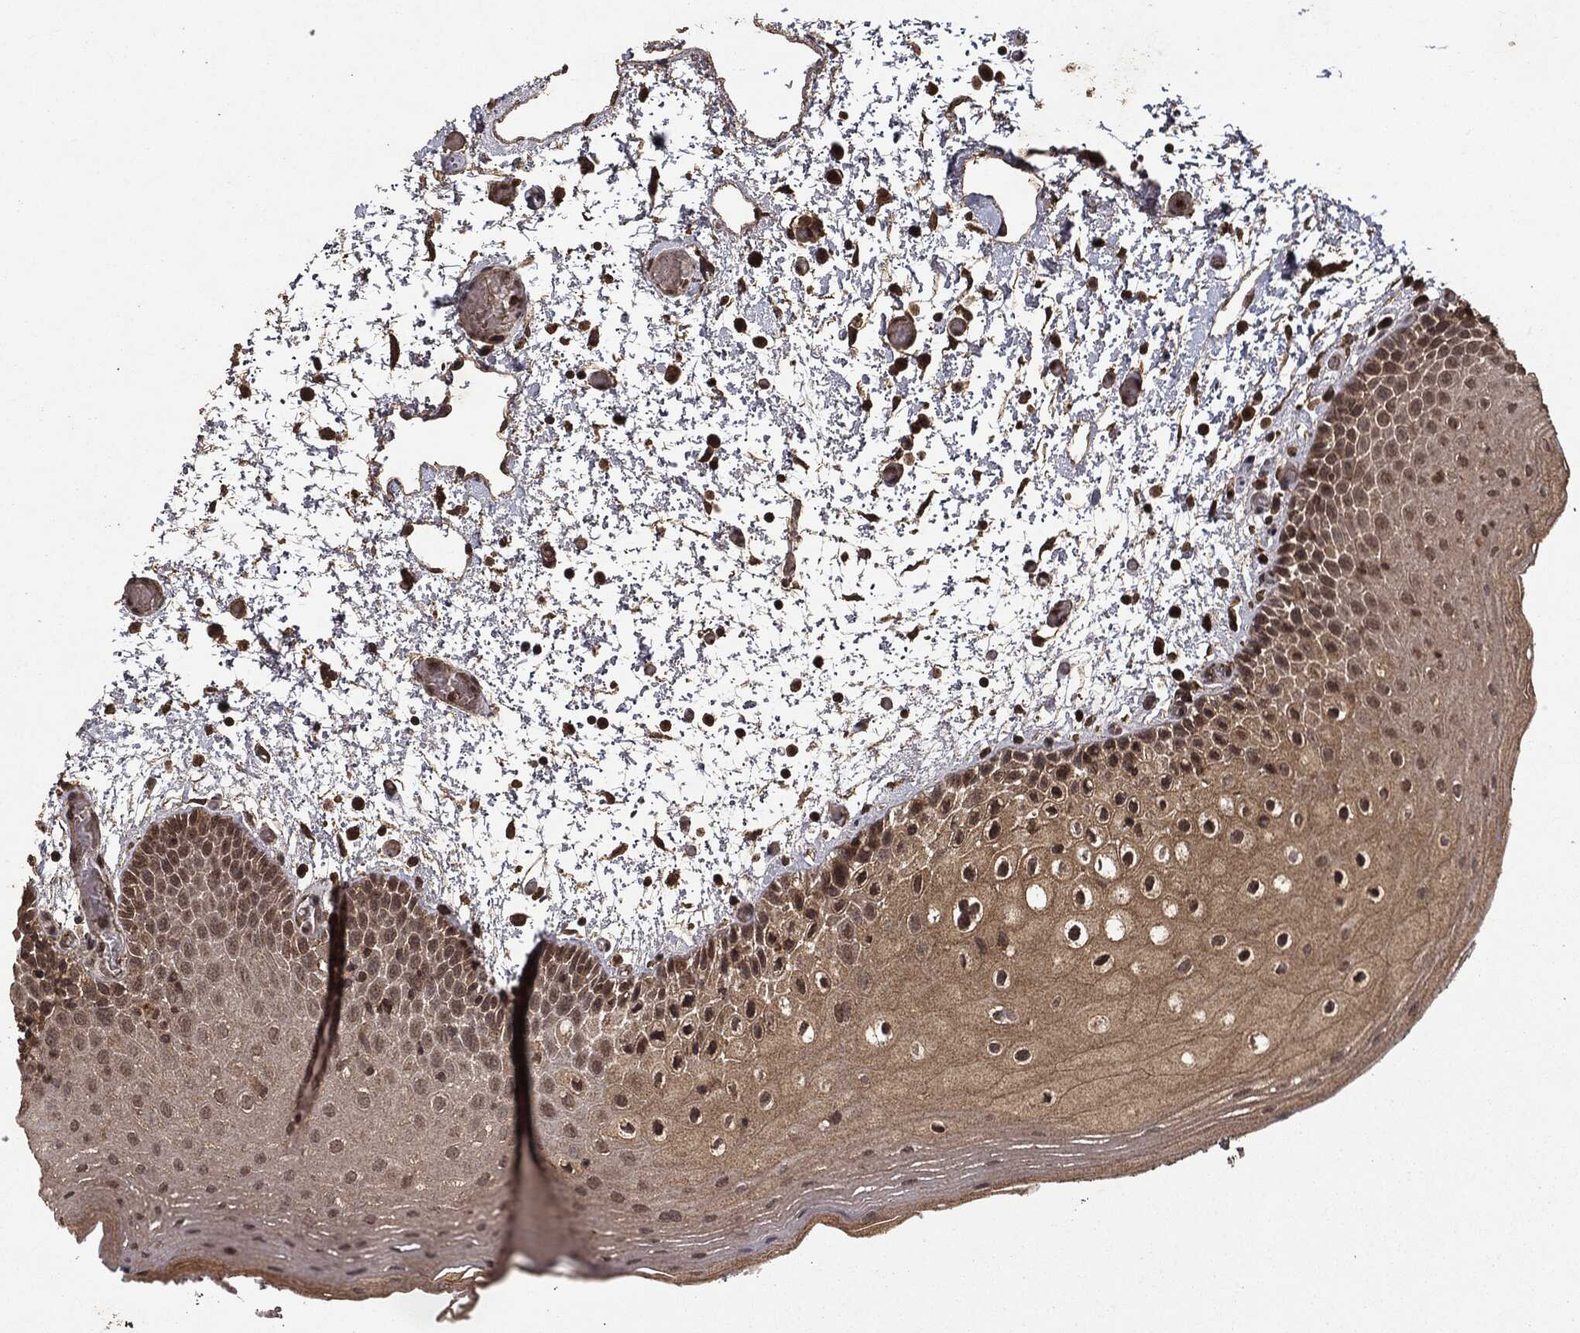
{"staining": {"intensity": "moderate", "quantity": "25%-75%", "location": "cytoplasmic/membranous"}, "tissue": "oral mucosa", "cell_type": "Squamous epithelial cells", "image_type": "normal", "snomed": [{"axis": "morphology", "description": "Normal tissue, NOS"}, {"axis": "morphology", "description": "Squamous cell carcinoma, NOS"}, {"axis": "topography", "description": "Oral tissue"}, {"axis": "topography", "description": "Tounge, NOS"}, {"axis": "topography", "description": "Head-Neck"}], "caption": "Oral mucosa stained for a protein shows moderate cytoplasmic/membranous positivity in squamous epithelial cells. The staining was performed using DAB (3,3'-diaminobenzidine), with brown indicating positive protein expression. Nuclei are stained blue with hematoxylin.", "gene": "NME1", "patient": {"sex": "female", "age": 80}}